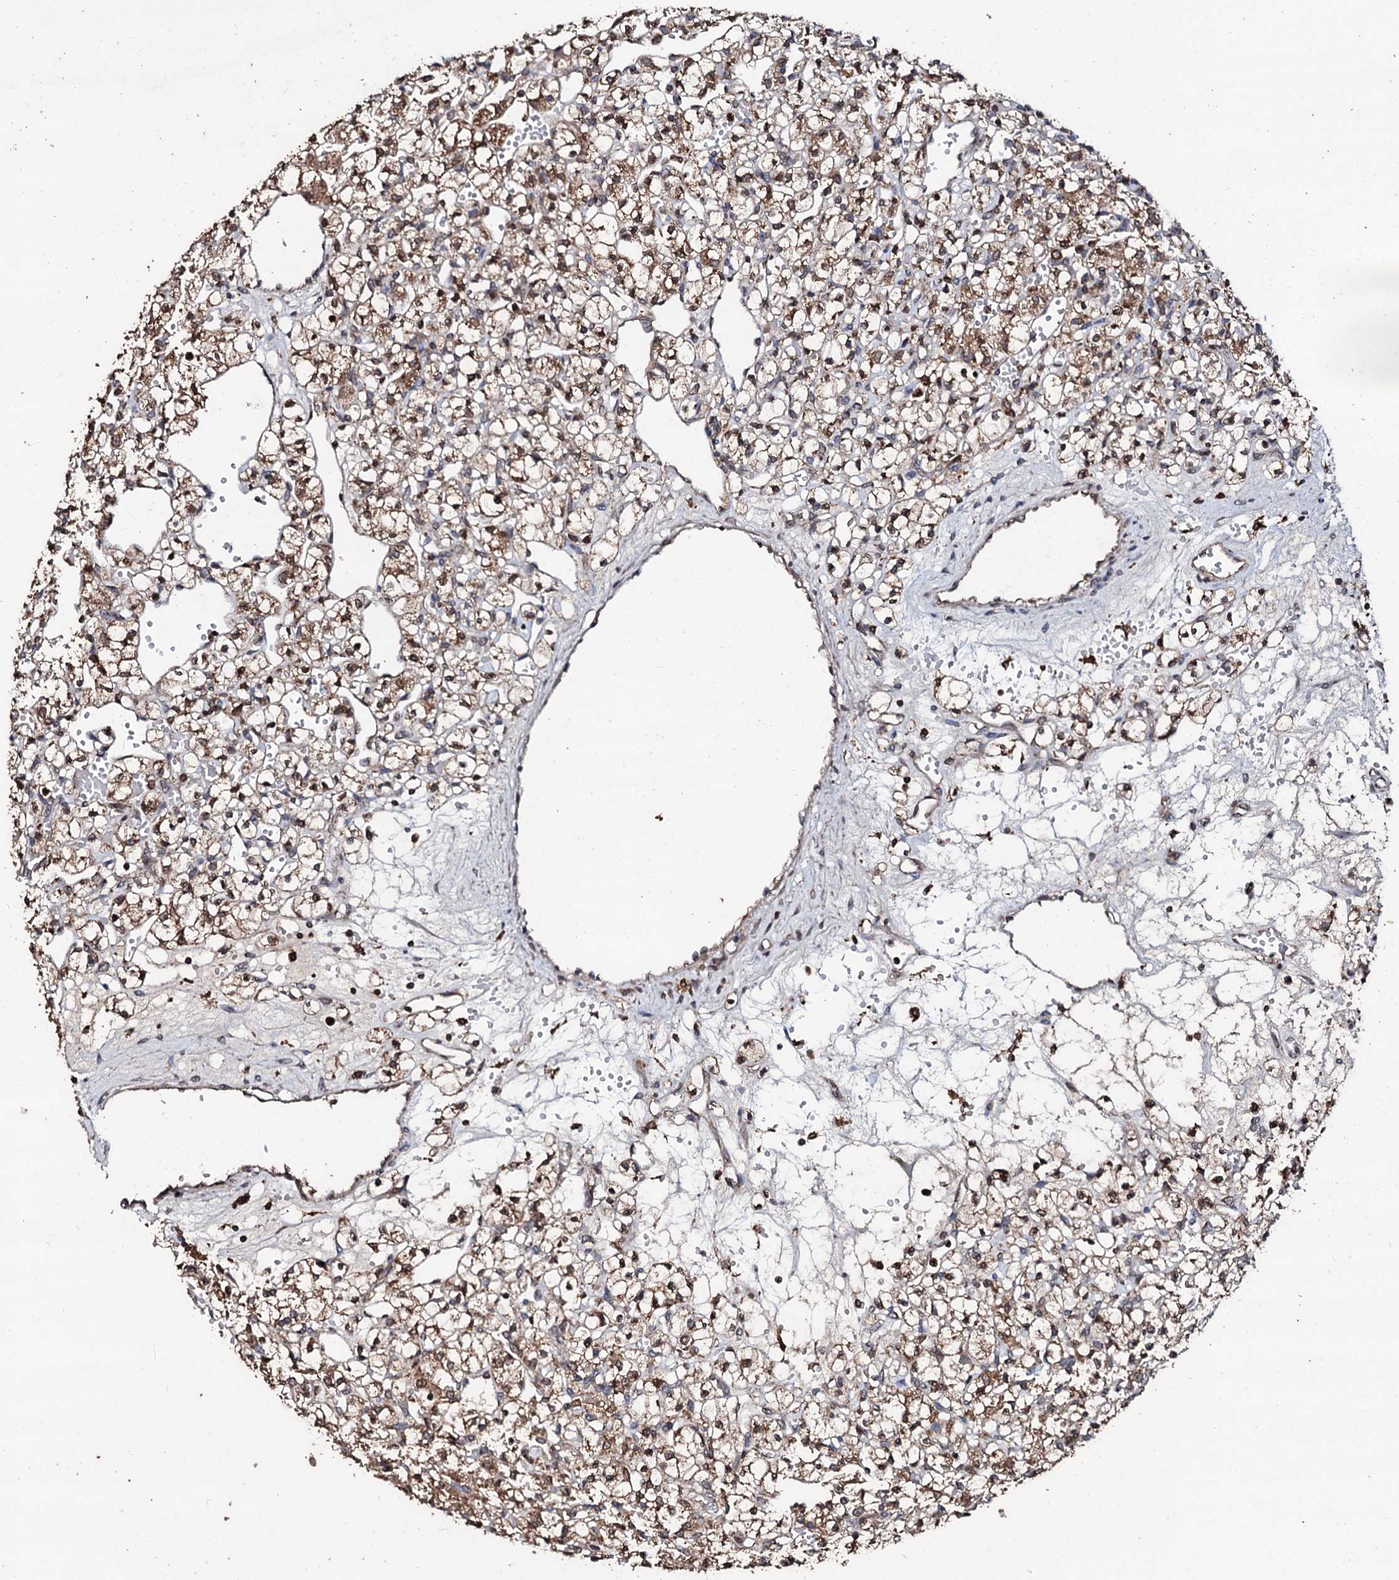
{"staining": {"intensity": "moderate", "quantity": ">75%", "location": "cytoplasmic/membranous"}, "tissue": "renal cancer", "cell_type": "Tumor cells", "image_type": "cancer", "snomed": [{"axis": "morphology", "description": "Adenocarcinoma, NOS"}, {"axis": "topography", "description": "Kidney"}], "caption": "Immunohistochemistry of human renal cancer (adenocarcinoma) shows medium levels of moderate cytoplasmic/membranous expression in about >75% of tumor cells.", "gene": "SDHAF2", "patient": {"sex": "female", "age": 59}}